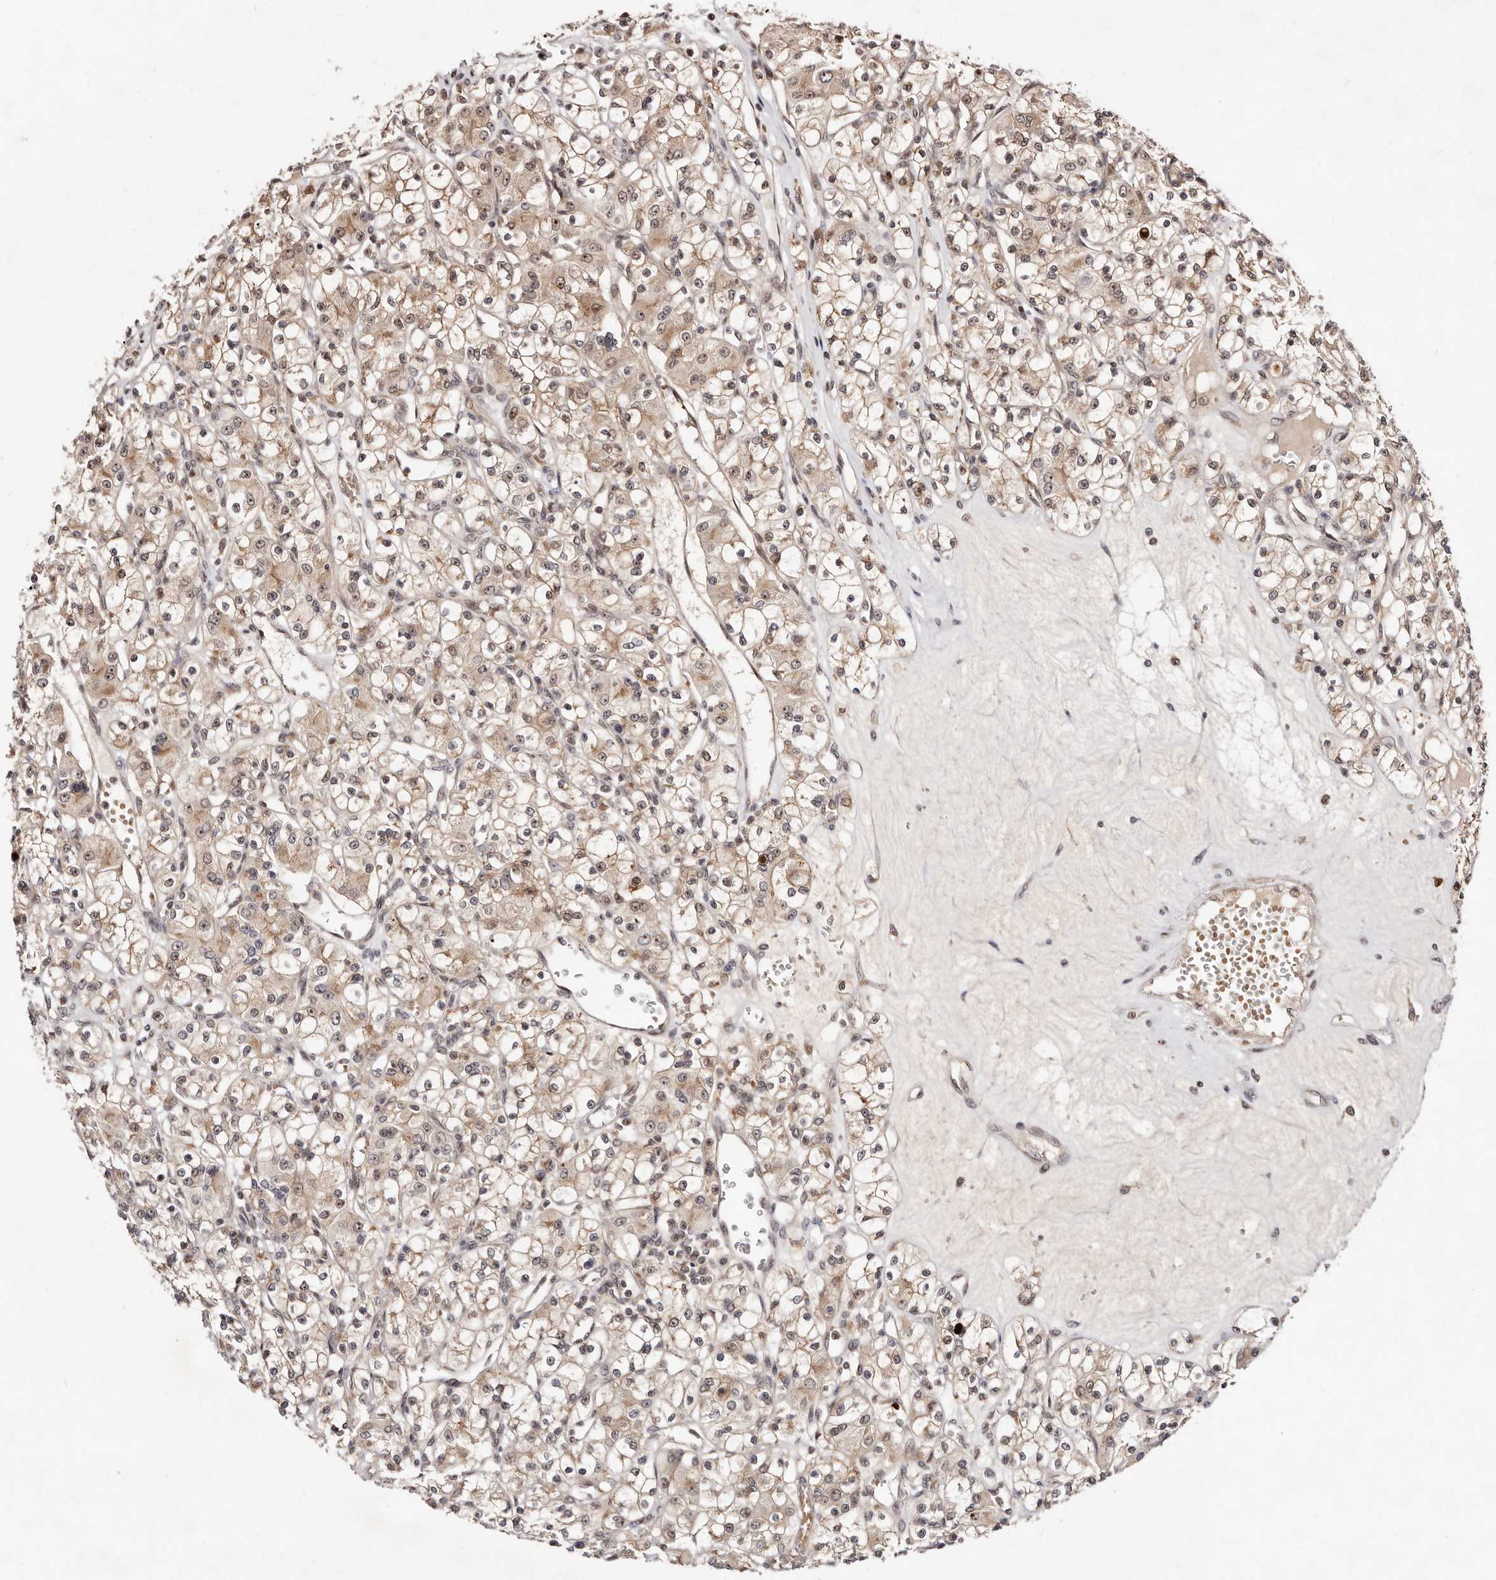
{"staining": {"intensity": "weak", "quantity": "25%-75%", "location": "cytoplasmic/membranous,nuclear"}, "tissue": "renal cancer", "cell_type": "Tumor cells", "image_type": "cancer", "snomed": [{"axis": "morphology", "description": "Adenocarcinoma, NOS"}, {"axis": "topography", "description": "Kidney"}], "caption": "Renal cancer (adenocarcinoma) stained with a protein marker exhibits weak staining in tumor cells.", "gene": "APOL6", "patient": {"sex": "female", "age": 59}}